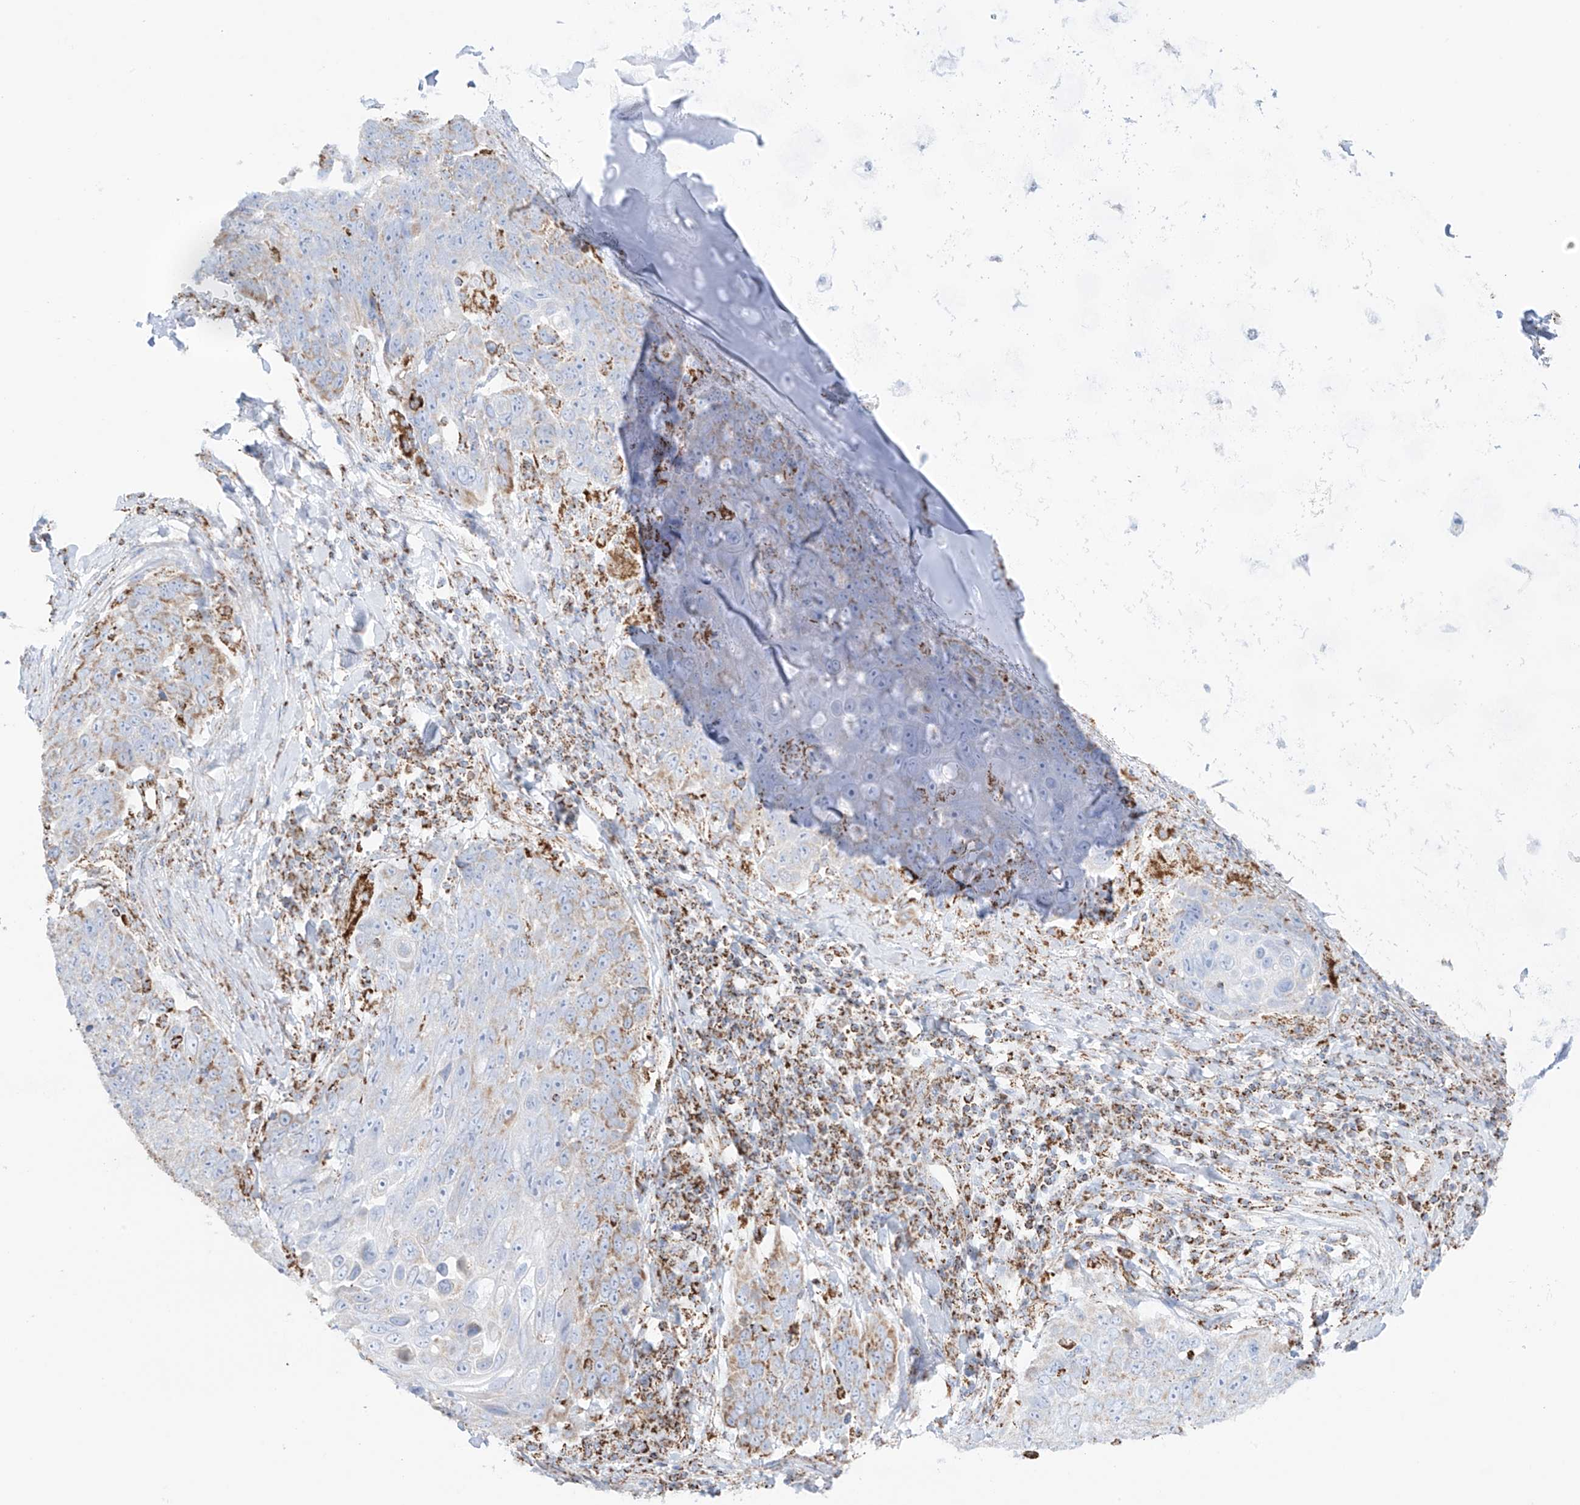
{"staining": {"intensity": "weak", "quantity": "<25%", "location": "cytoplasmic/membranous"}, "tissue": "lung cancer", "cell_type": "Tumor cells", "image_type": "cancer", "snomed": [{"axis": "morphology", "description": "Squamous cell carcinoma, NOS"}, {"axis": "topography", "description": "Lung"}], "caption": "Histopathology image shows no protein staining in tumor cells of lung cancer tissue.", "gene": "XKR3", "patient": {"sex": "male", "age": 66}}